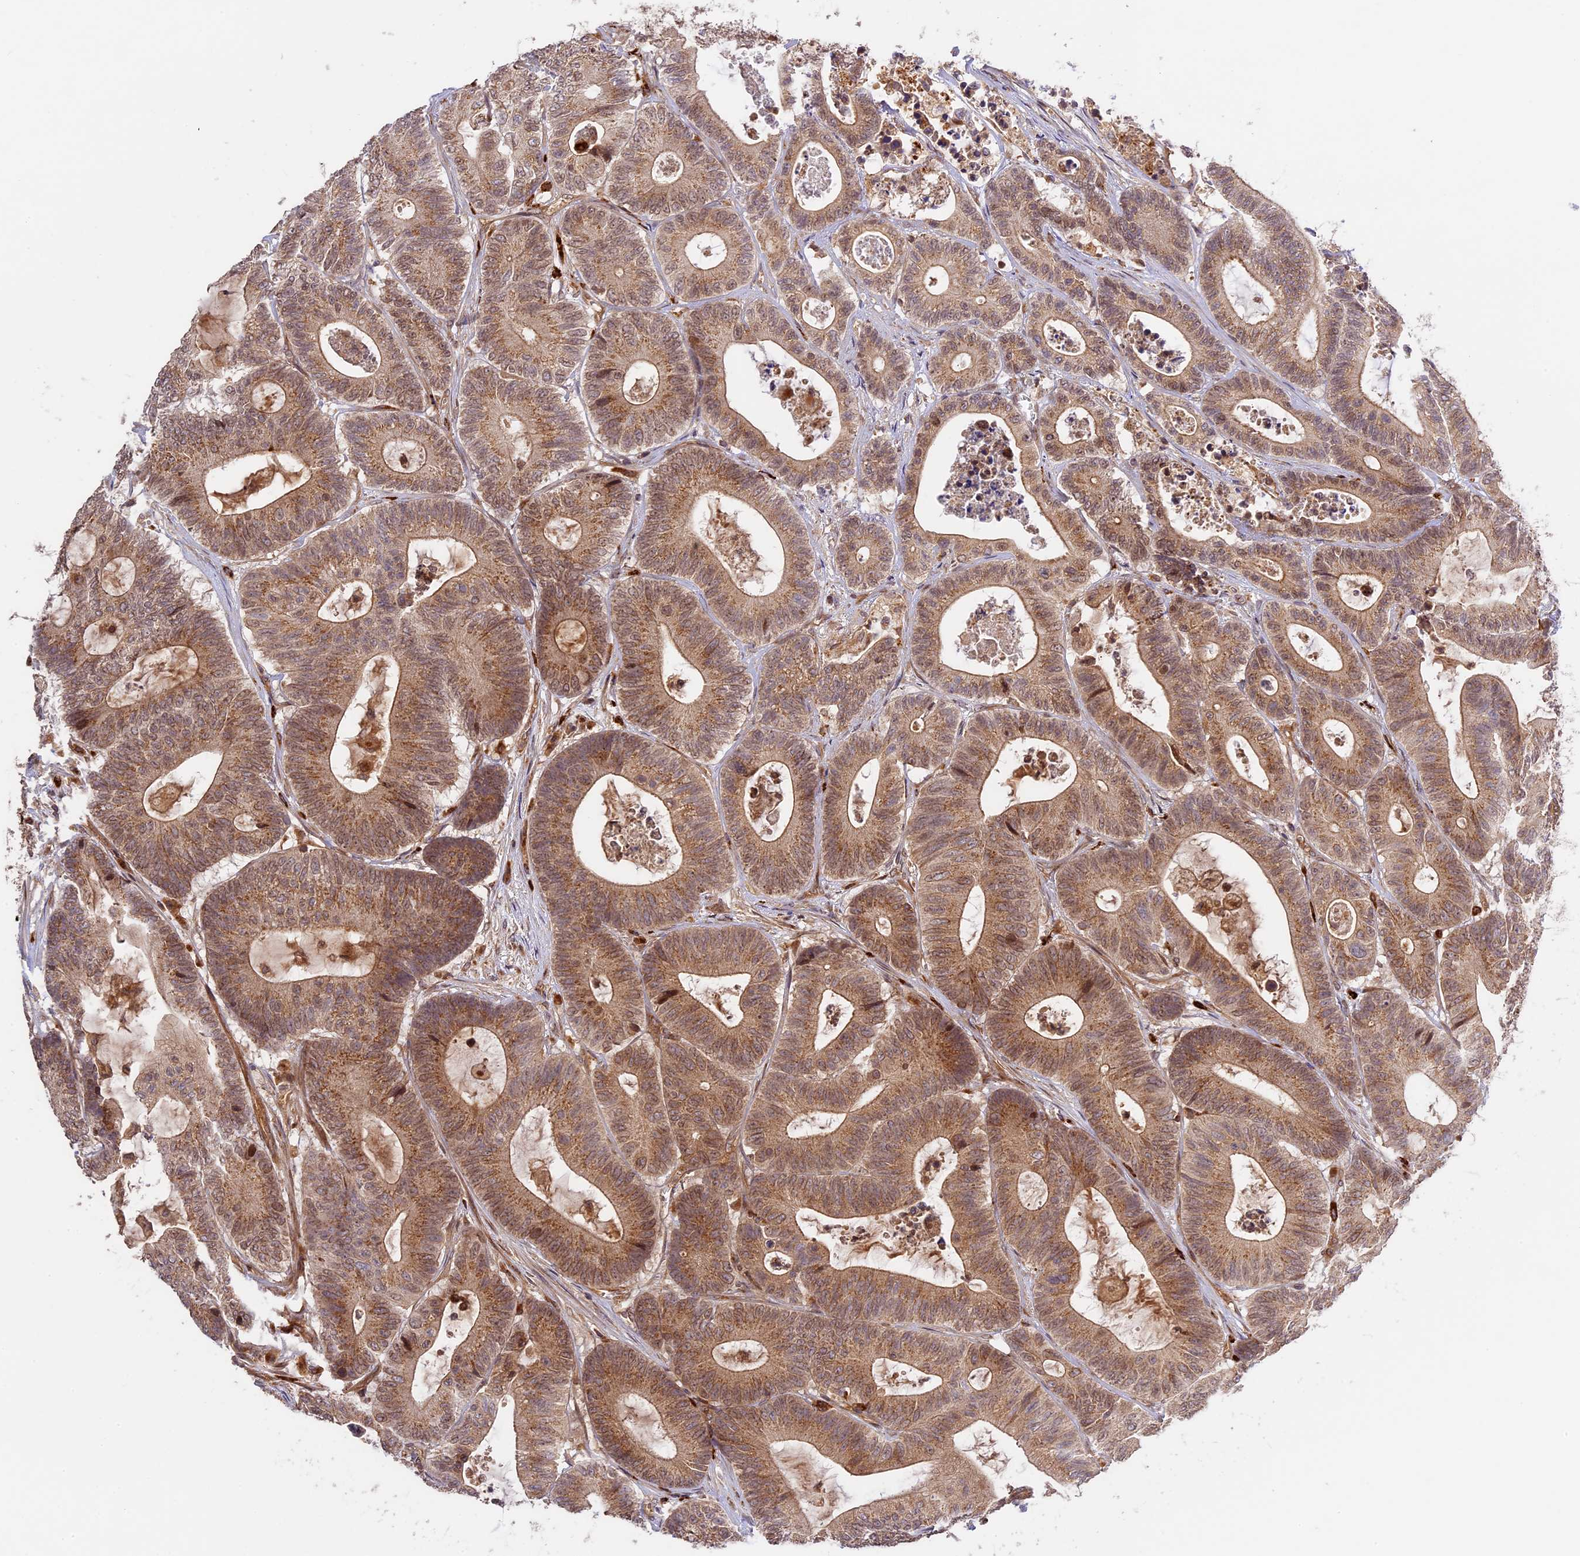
{"staining": {"intensity": "moderate", "quantity": ">75%", "location": "cytoplasmic/membranous"}, "tissue": "colorectal cancer", "cell_type": "Tumor cells", "image_type": "cancer", "snomed": [{"axis": "morphology", "description": "Adenocarcinoma, NOS"}, {"axis": "topography", "description": "Colon"}], "caption": "Protein staining displays moderate cytoplasmic/membranous staining in about >75% of tumor cells in colorectal adenocarcinoma. The protein of interest is stained brown, and the nuclei are stained in blue (DAB (3,3'-diaminobenzidine) IHC with brightfield microscopy, high magnification).", "gene": "DGKH", "patient": {"sex": "female", "age": 84}}